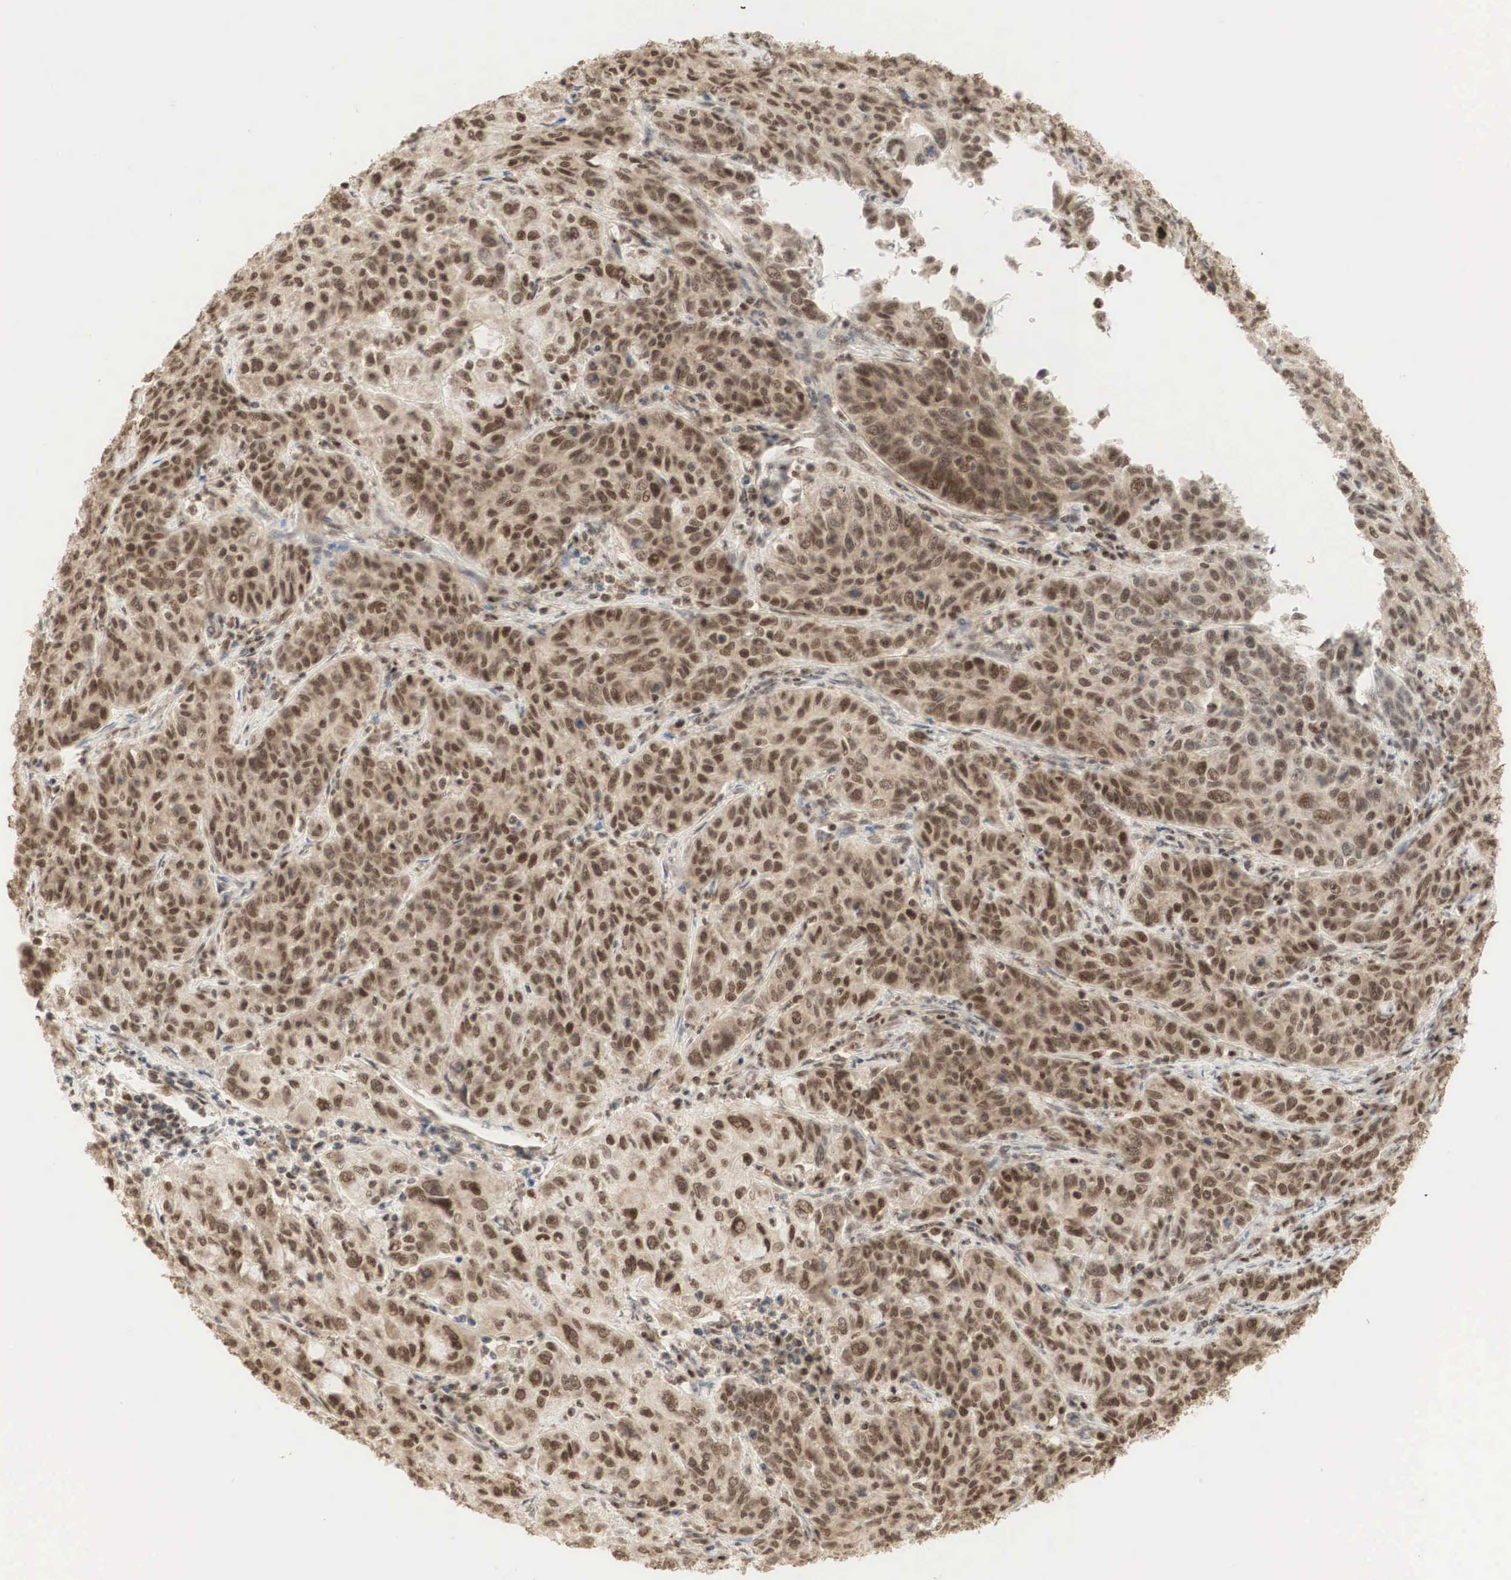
{"staining": {"intensity": "moderate", "quantity": ">75%", "location": "cytoplasmic/membranous,nuclear"}, "tissue": "cervical cancer", "cell_type": "Tumor cells", "image_type": "cancer", "snomed": [{"axis": "morphology", "description": "Squamous cell carcinoma, NOS"}, {"axis": "topography", "description": "Cervix"}], "caption": "Protein expression by IHC exhibits moderate cytoplasmic/membranous and nuclear expression in about >75% of tumor cells in cervical cancer (squamous cell carcinoma). Using DAB (brown) and hematoxylin (blue) stains, captured at high magnification using brightfield microscopy.", "gene": "RNF113A", "patient": {"sex": "female", "age": 38}}